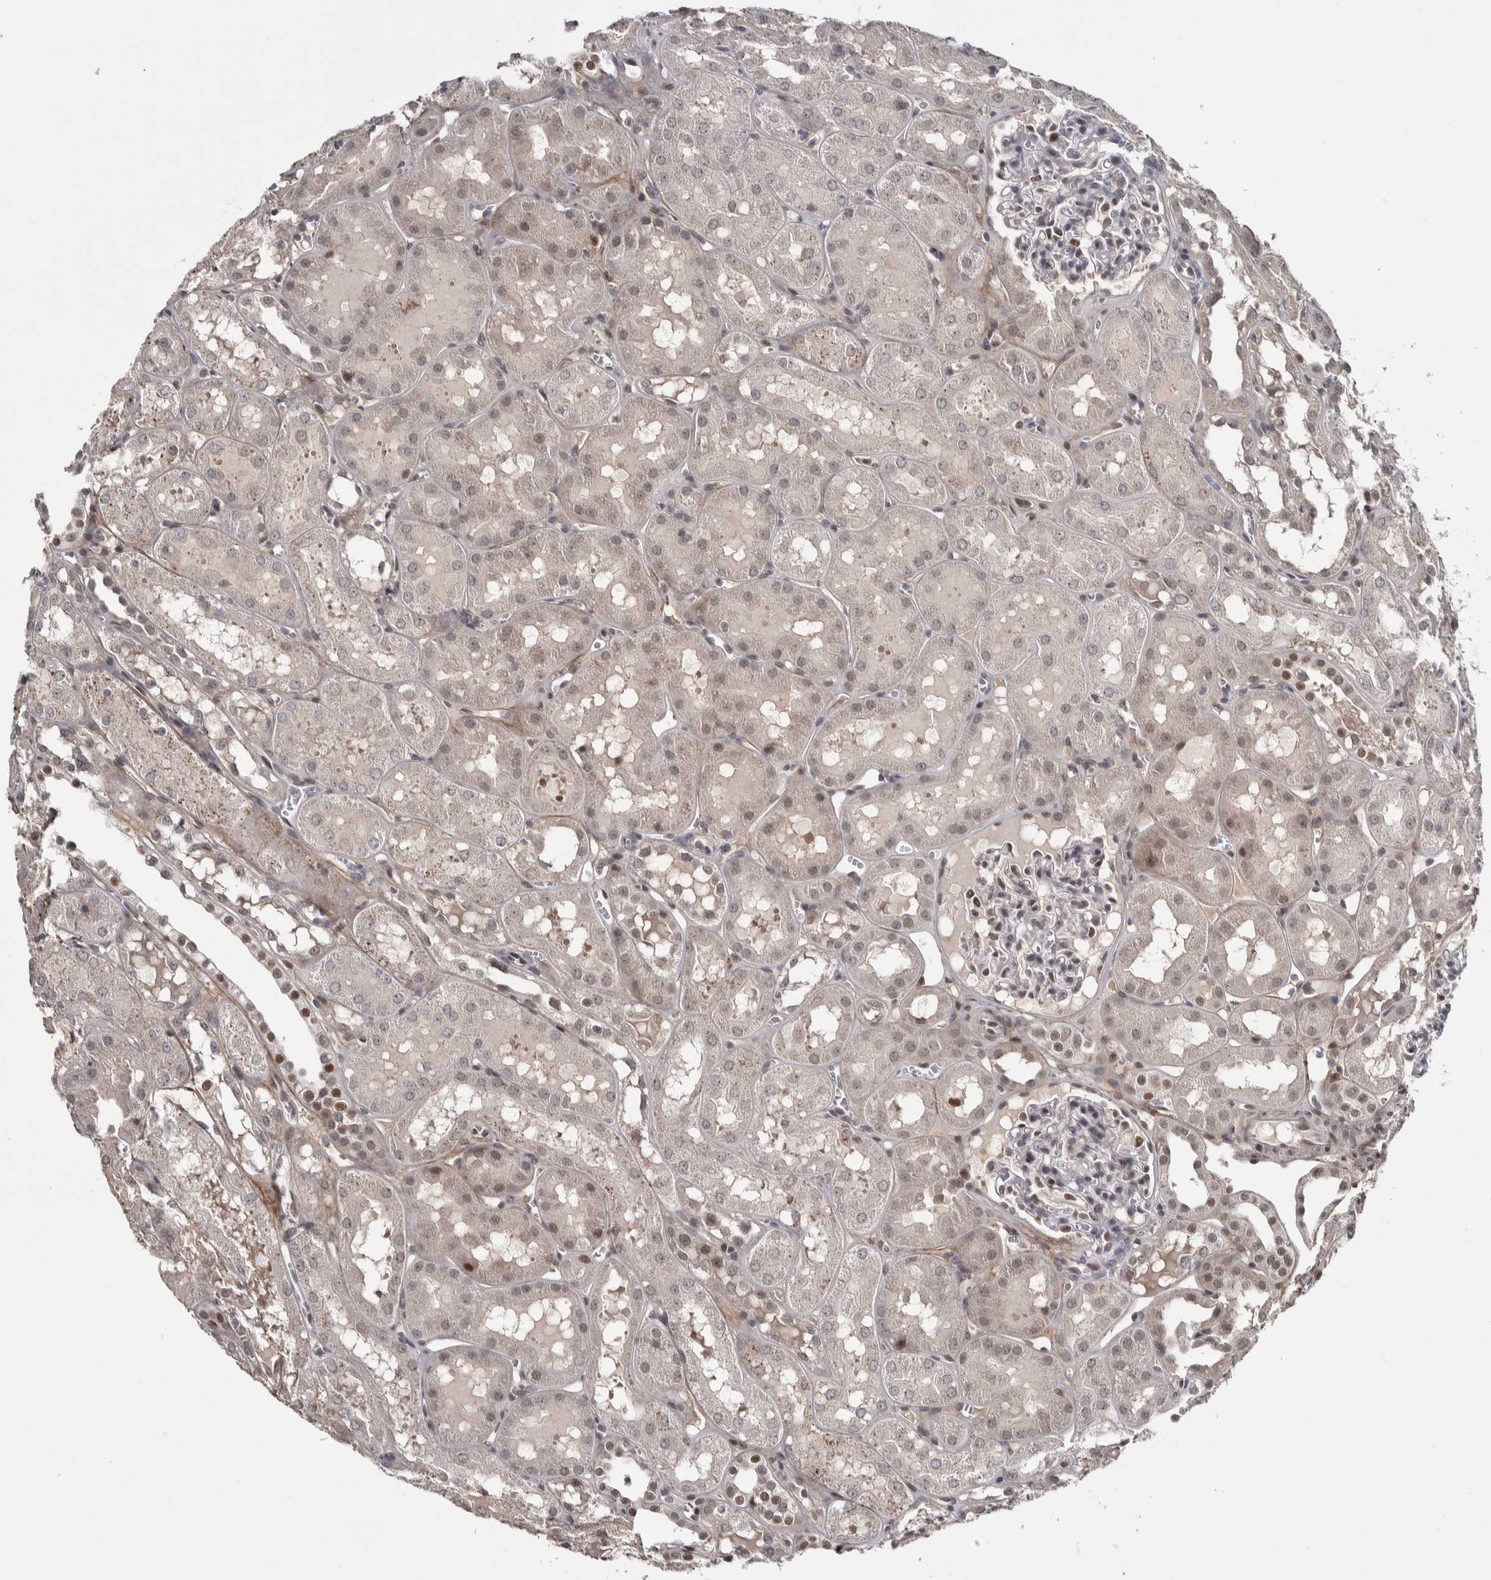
{"staining": {"intensity": "moderate", "quantity": "<25%", "location": "nuclear"}, "tissue": "kidney", "cell_type": "Cells in glomeruli", "image_type": "normal", "snomed": [{"axis": "morphology", "description": "Normal tissue, NOS"}, {"axis": "topography", "description": "Kidney"}, {"axis": "topography", "description": "Urinary bladder"}], "caption": "Immunohistochemistry histopathology image of normal kidney: kidney stained using immunohistochemistry displays low levels of moderate protein expression localized specifically in the nuclear of cells in glomeruli, appearing as a nuclear brown color.", "gene": "ASPN", "patient": {"sex": "male", "age": 16}}